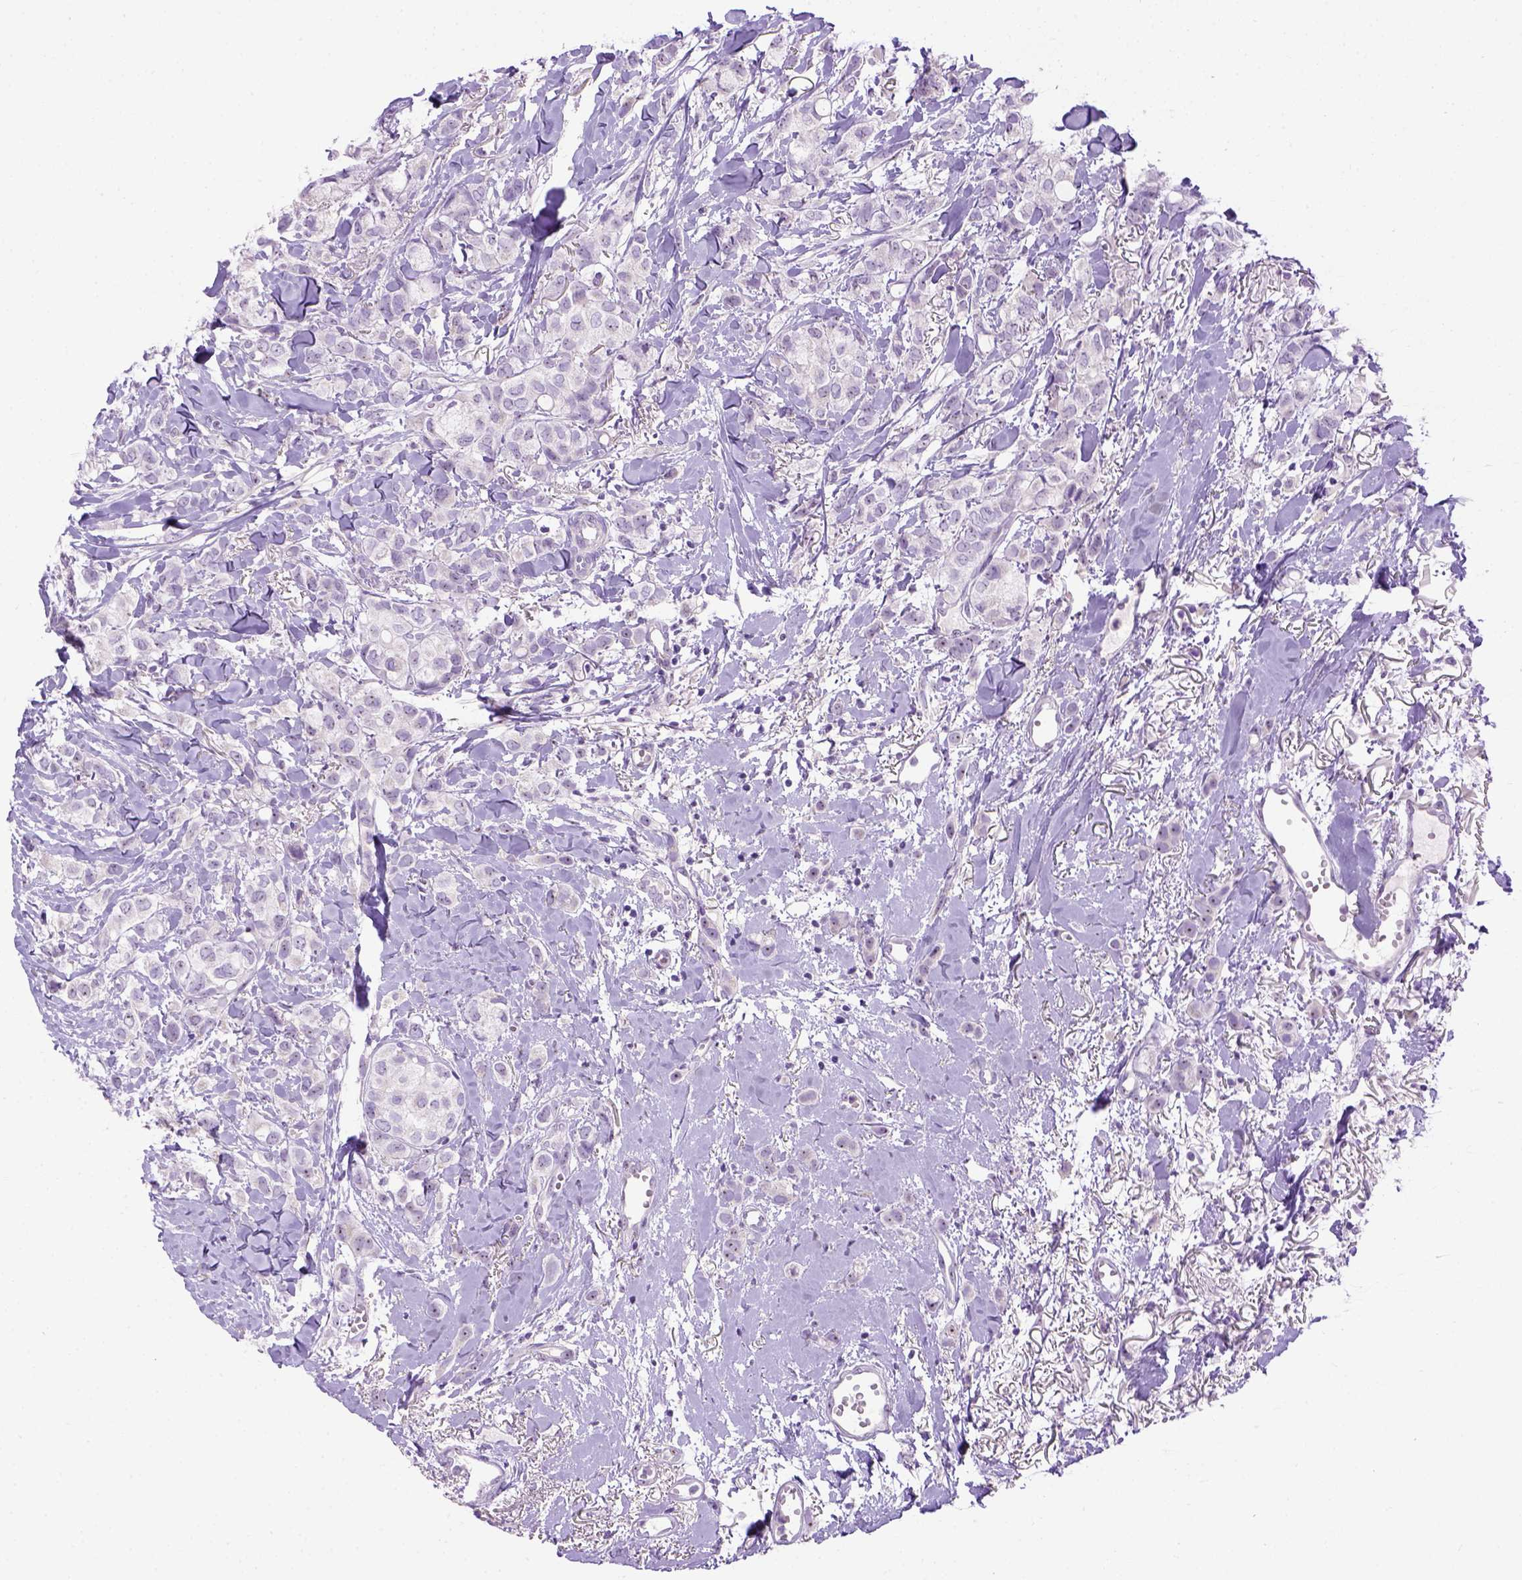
{"staining": {"intensity": "negative", "quantity": "none", "location": "none"}, "tissue": "breast cancer", "cell_type": "Tumor cells", "image_type": "cancer", "snomed": [{"axis": "morphology", "description": "Duct carcinoma"}, {"axis": "topography", "description": "Breast"}], "caption": "There is no significant expression in tumor cells of breast cancer (intraductal carcinoma).", "gene": "UTP4", "patient": {"sex": "female", "age": 85}}